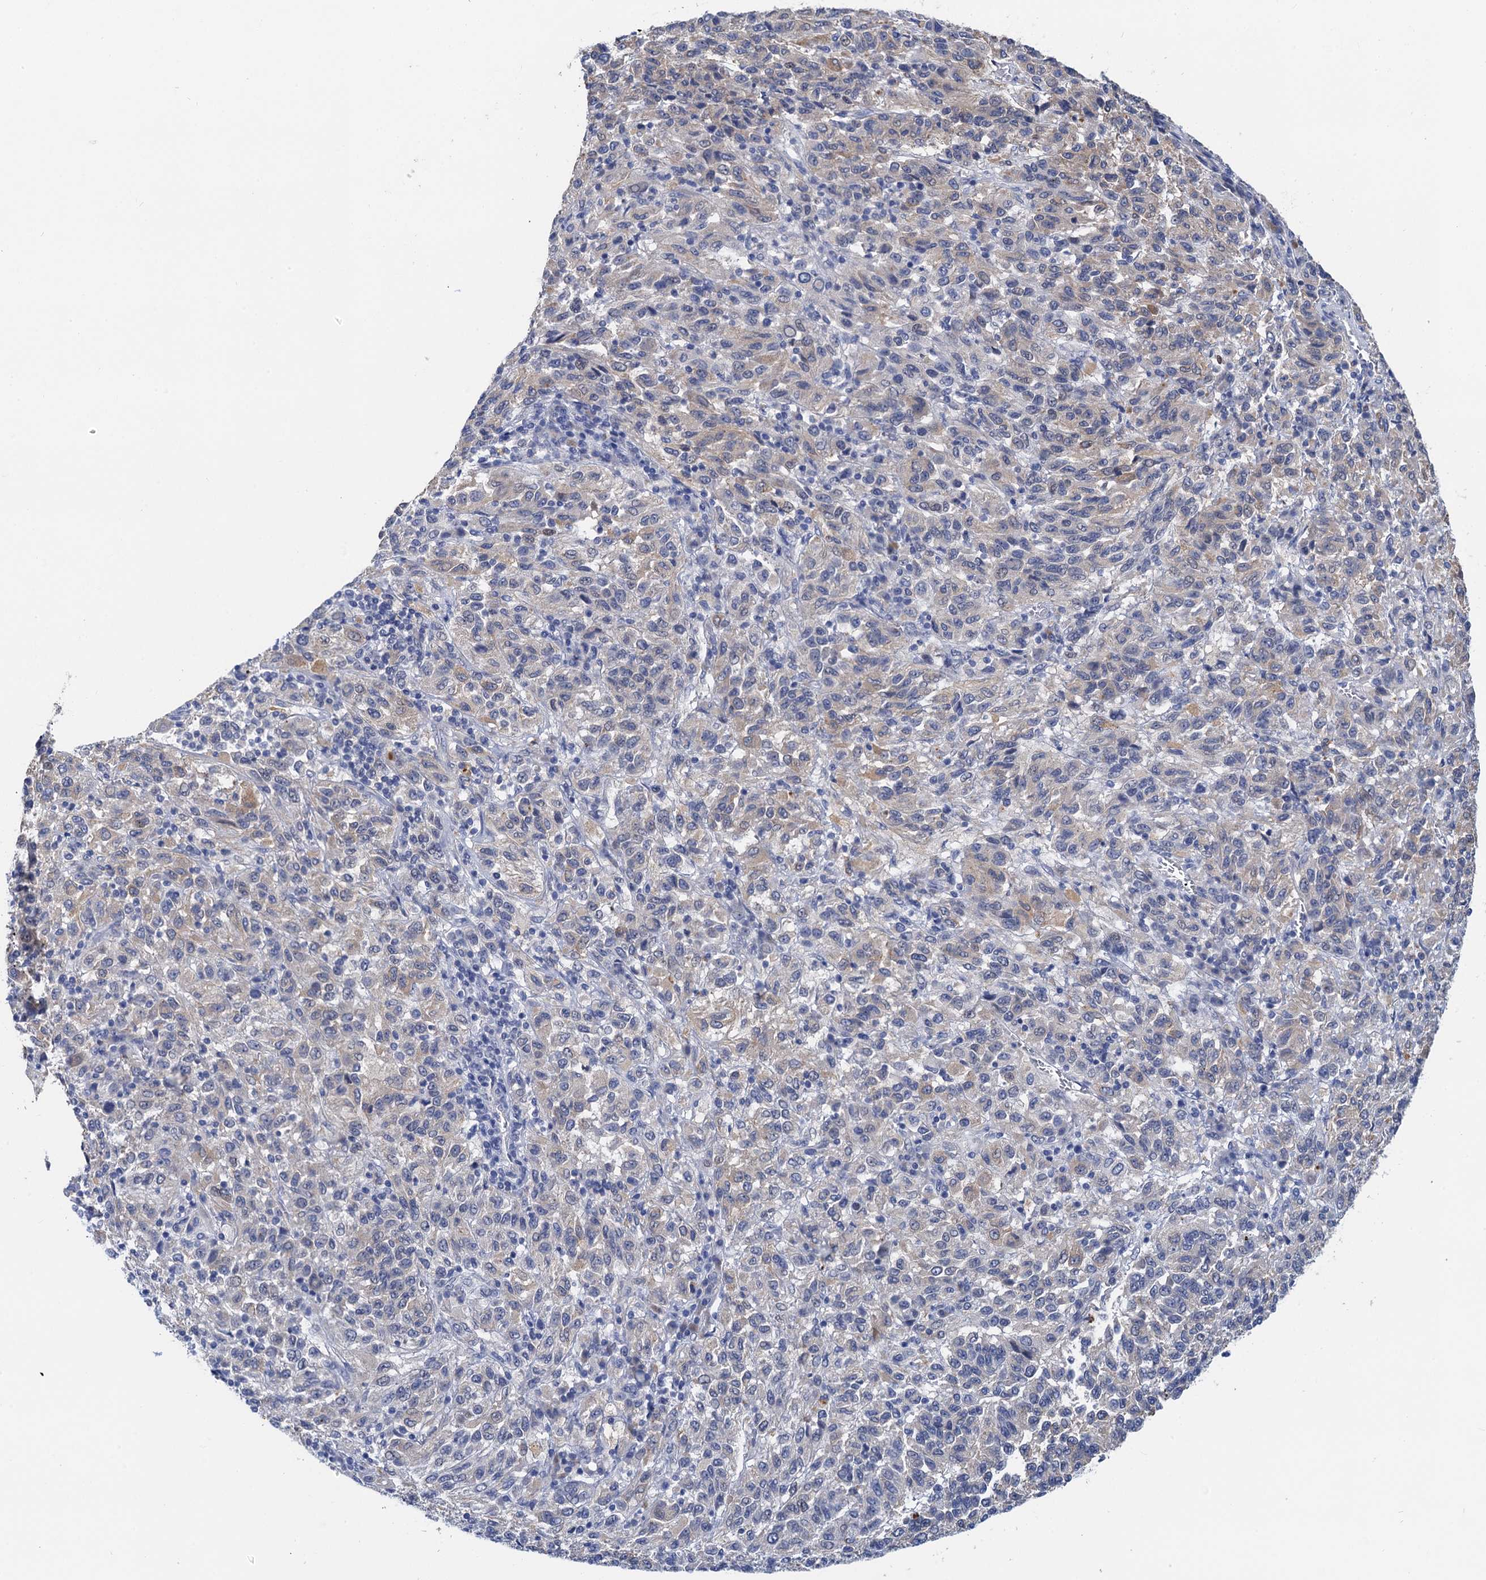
{"staining": {"intensity": "weak", "quantity": "<25%", "location": "cytoplasmic/membranous"}, "tissue": "melanoma", "cell_type": "Tumor cells", "image_type": "cancer", "snomed": [{"axis": "morphology", "description": "Malignant melanoma, Metastatic site"}, {"axis": "topography", "description": "Lung"}], "caption": "A histopathology image of malignant melanoma (metastatic site) stained for a protein shows no brown staining in tumor cells.", "gene": "TMEM39B", "patient": {"sex": "male", "age": 64}}